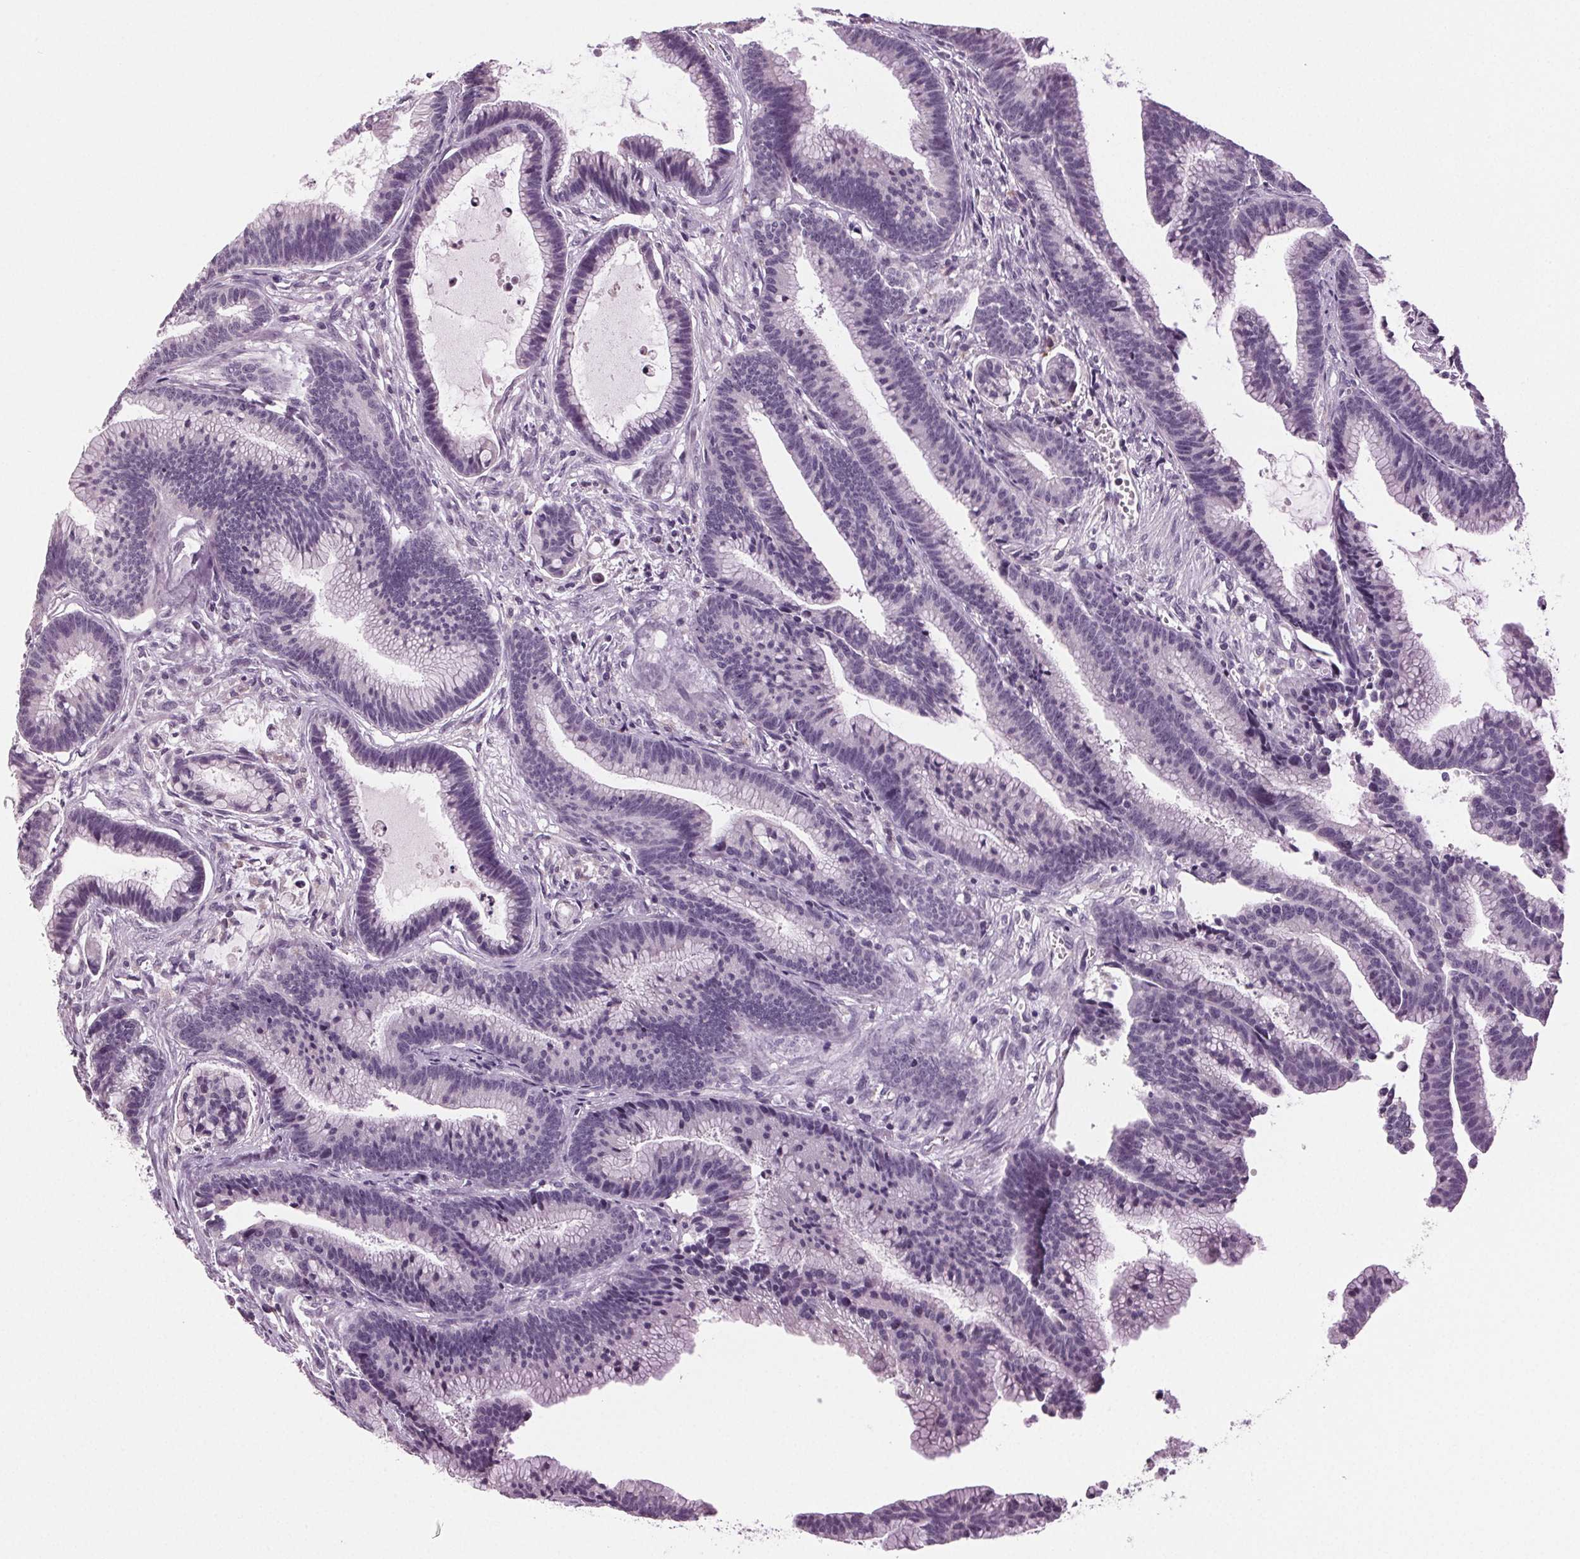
{"staining": {"intensity": "negative", "quantity": "none", "location": "none"}, "tissue": "colorectal cancer", "cell_type": "Tumor cells", "image_type": "cancer", "snomed": [{"axis": "morphology", "description": "Adenocarcinoma, NOS"}, {"axis": "topography", "description": "Colon"}], "caption": "The micrograph demonstrates no staining of tumor cells in colorectal cancer.", "gene": "DNAH12", "patient": {"sex": "female", "age": 78}}